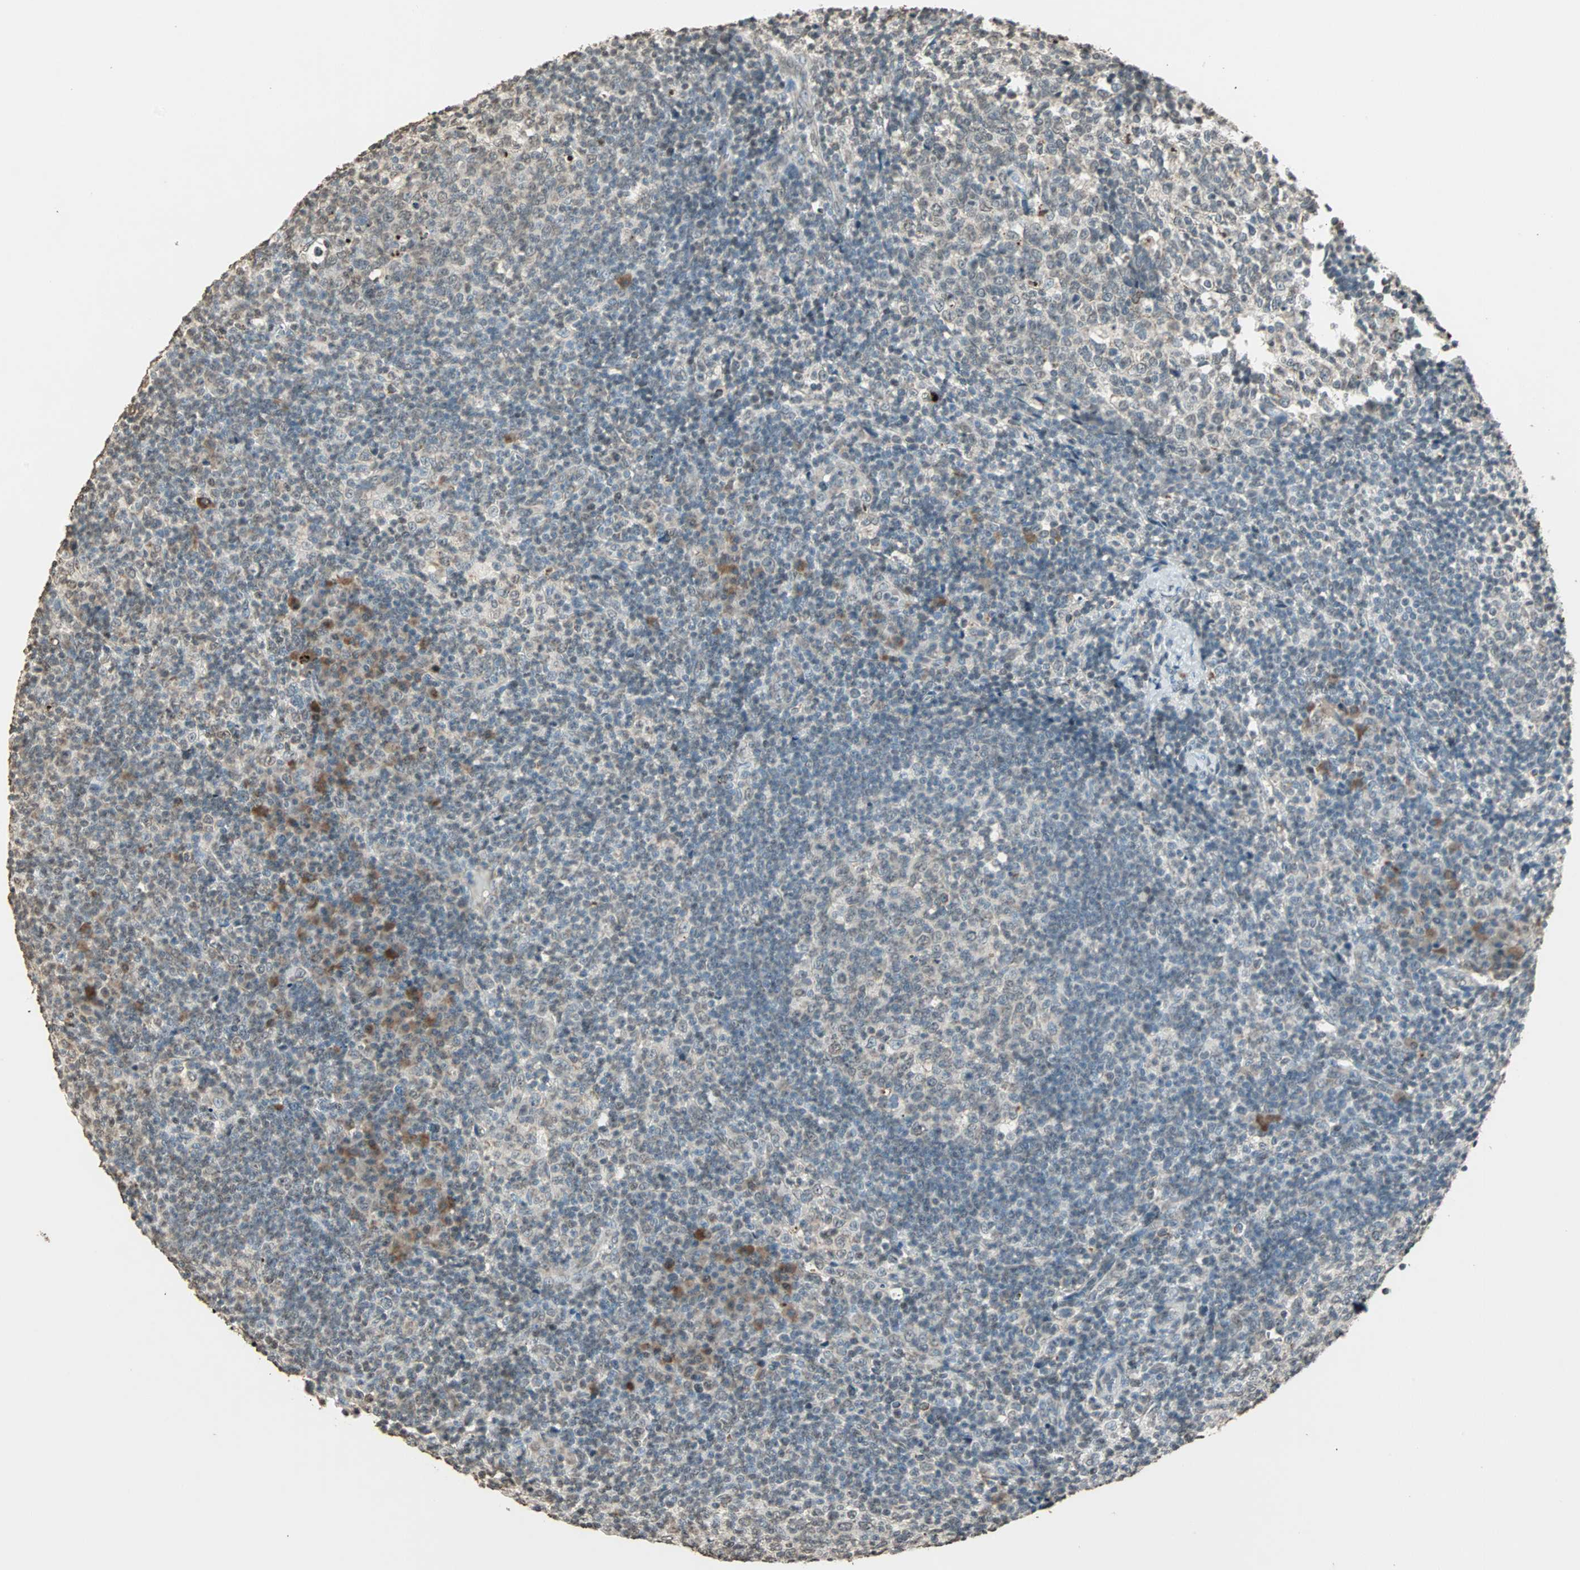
{"staining": {"intensity": "negative", "quantity": "none", "location": "none"}, "tissue": "lymph node", "cell_type": "Germinal center cells", "image_type": "normal", "snomed": [{"axis": "morphology", "description": "Normal tissue, NOS"}, {"axis": "morphology", "description": "Inflammation, NOS"}, {"axis": "topography", "description": "Lymph node"}], "caption": "DAB immunohistochemical staining of normal human lymph node reveals no significant positivity in germinal center cells. (DAB IHC visualized using brightfield microscopy, high magnification).", "gene": "PRELID1", "patient": {"sex": "male", "age": 55}}